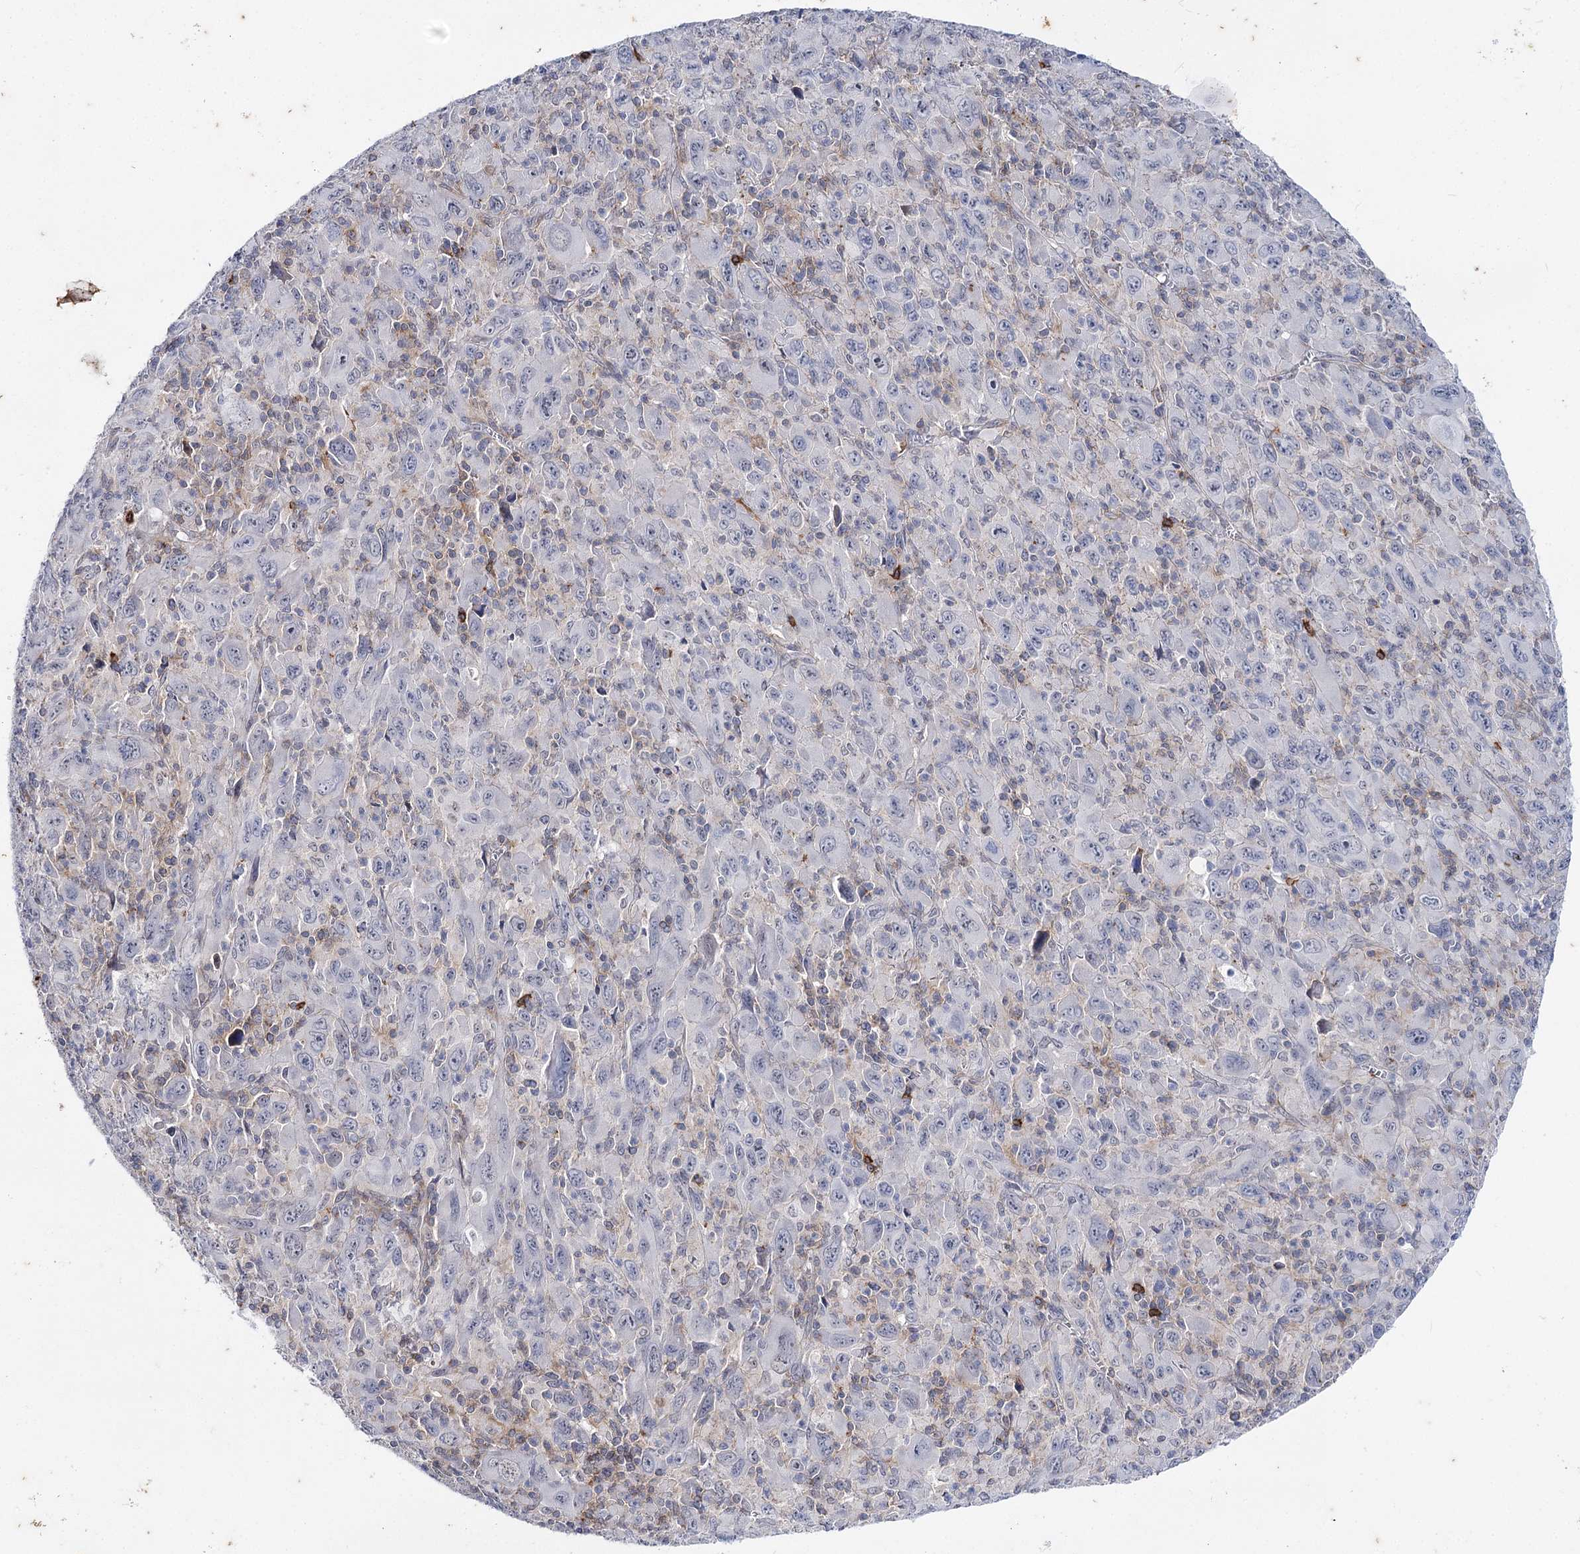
{"staining": {"intensity": "negative", "quantity": "none", "location": "none"}, "tissue": "melanoma", "cell_type": "Tumor cells", "image_type": "cancer", "snomed": [{"axis": "morphology", "description": "Malignant melanoma, Metastatic site"}, {"axis": "topography", "description": "Skin"}], "caption": "The IHC micrograph has no significant positivity in tumor cells of malignant melanoma (metastatic site) tissue. (Brightfield microscopy of DAB IHC at high magnification).", "gene": "AGXT2", "patient": {"sex": "female", "age": 56}}